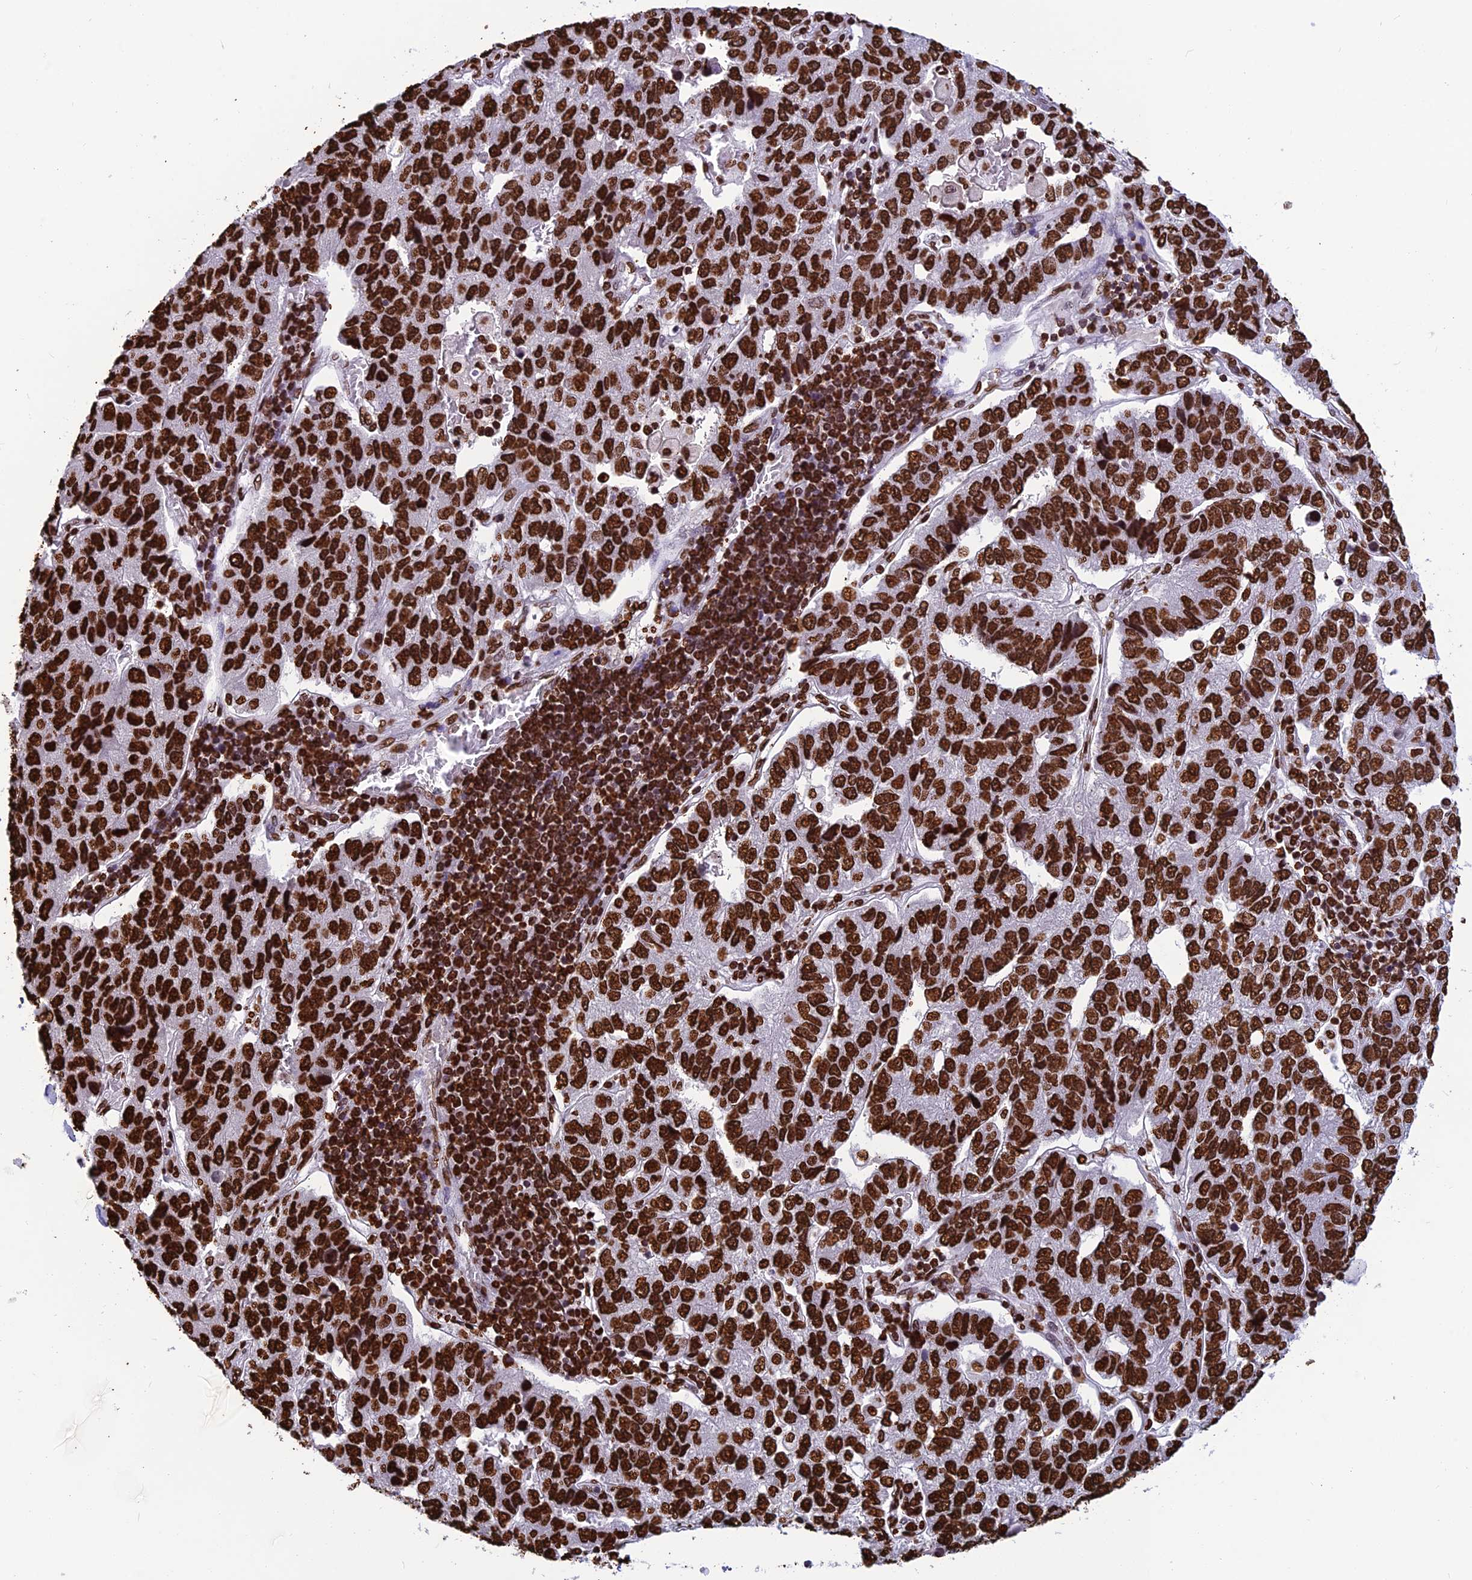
{"staining": {"intensity": "strong", "quantity": ">75%", "location": "nuclear"}, "tissue": "pancreatic cancer", "cell_type": "Tumor cells", "image_type": "cancer", "snomed": [{"axis": "morphology", "description": "Adenocarcinoma, NOS"}, {"axis": "topography", "description": "Pancreas"}], "caption": "Strong nuclear protein staining is appreciated in approximately >75% of tumor cells in pancreatic cancer (adenocarcinoma).", "gene": "AKAP17A", "patient": {"sex": "female", "age": 61}}